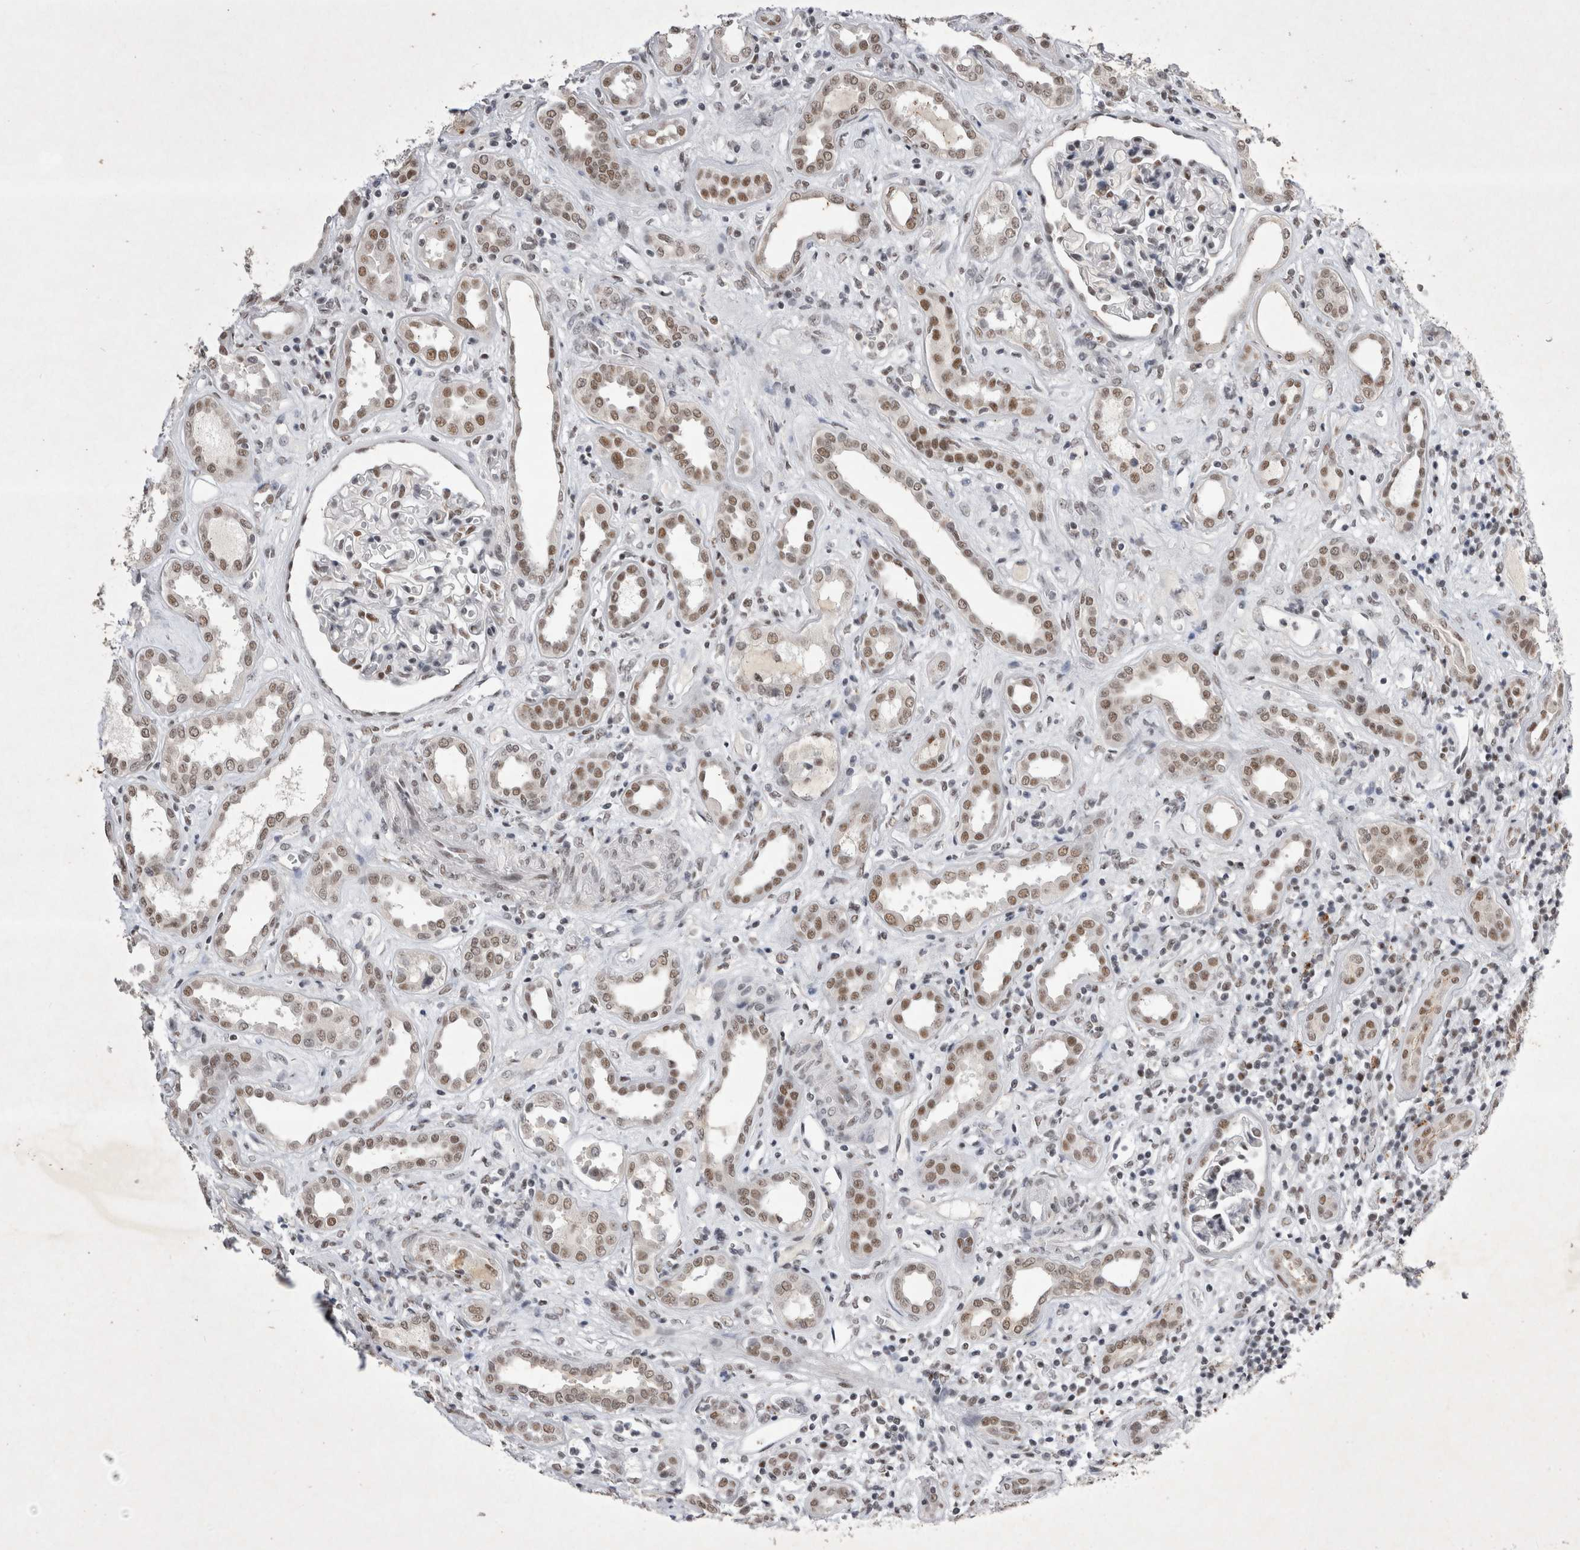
{"staining": {"intensity": "moderate", "quantity": "25%-75%", "location": "nuclear"}, "tissue": "kidney", "cell_type": "Cells in glomeruli", "image_type": "normal", "snomed": [{"axis": "morphology", "description": "Normal tissue, NOS"}, {"axis": "topography", "description": "Kidney"}], "caption": "Protein expression analysis of normal human kidney reveals moderate nuclear staining in about 25%-75% of cells in glomeruli.", "gene": "RBM6", "patient": {"sex": "male", "age": 59}}